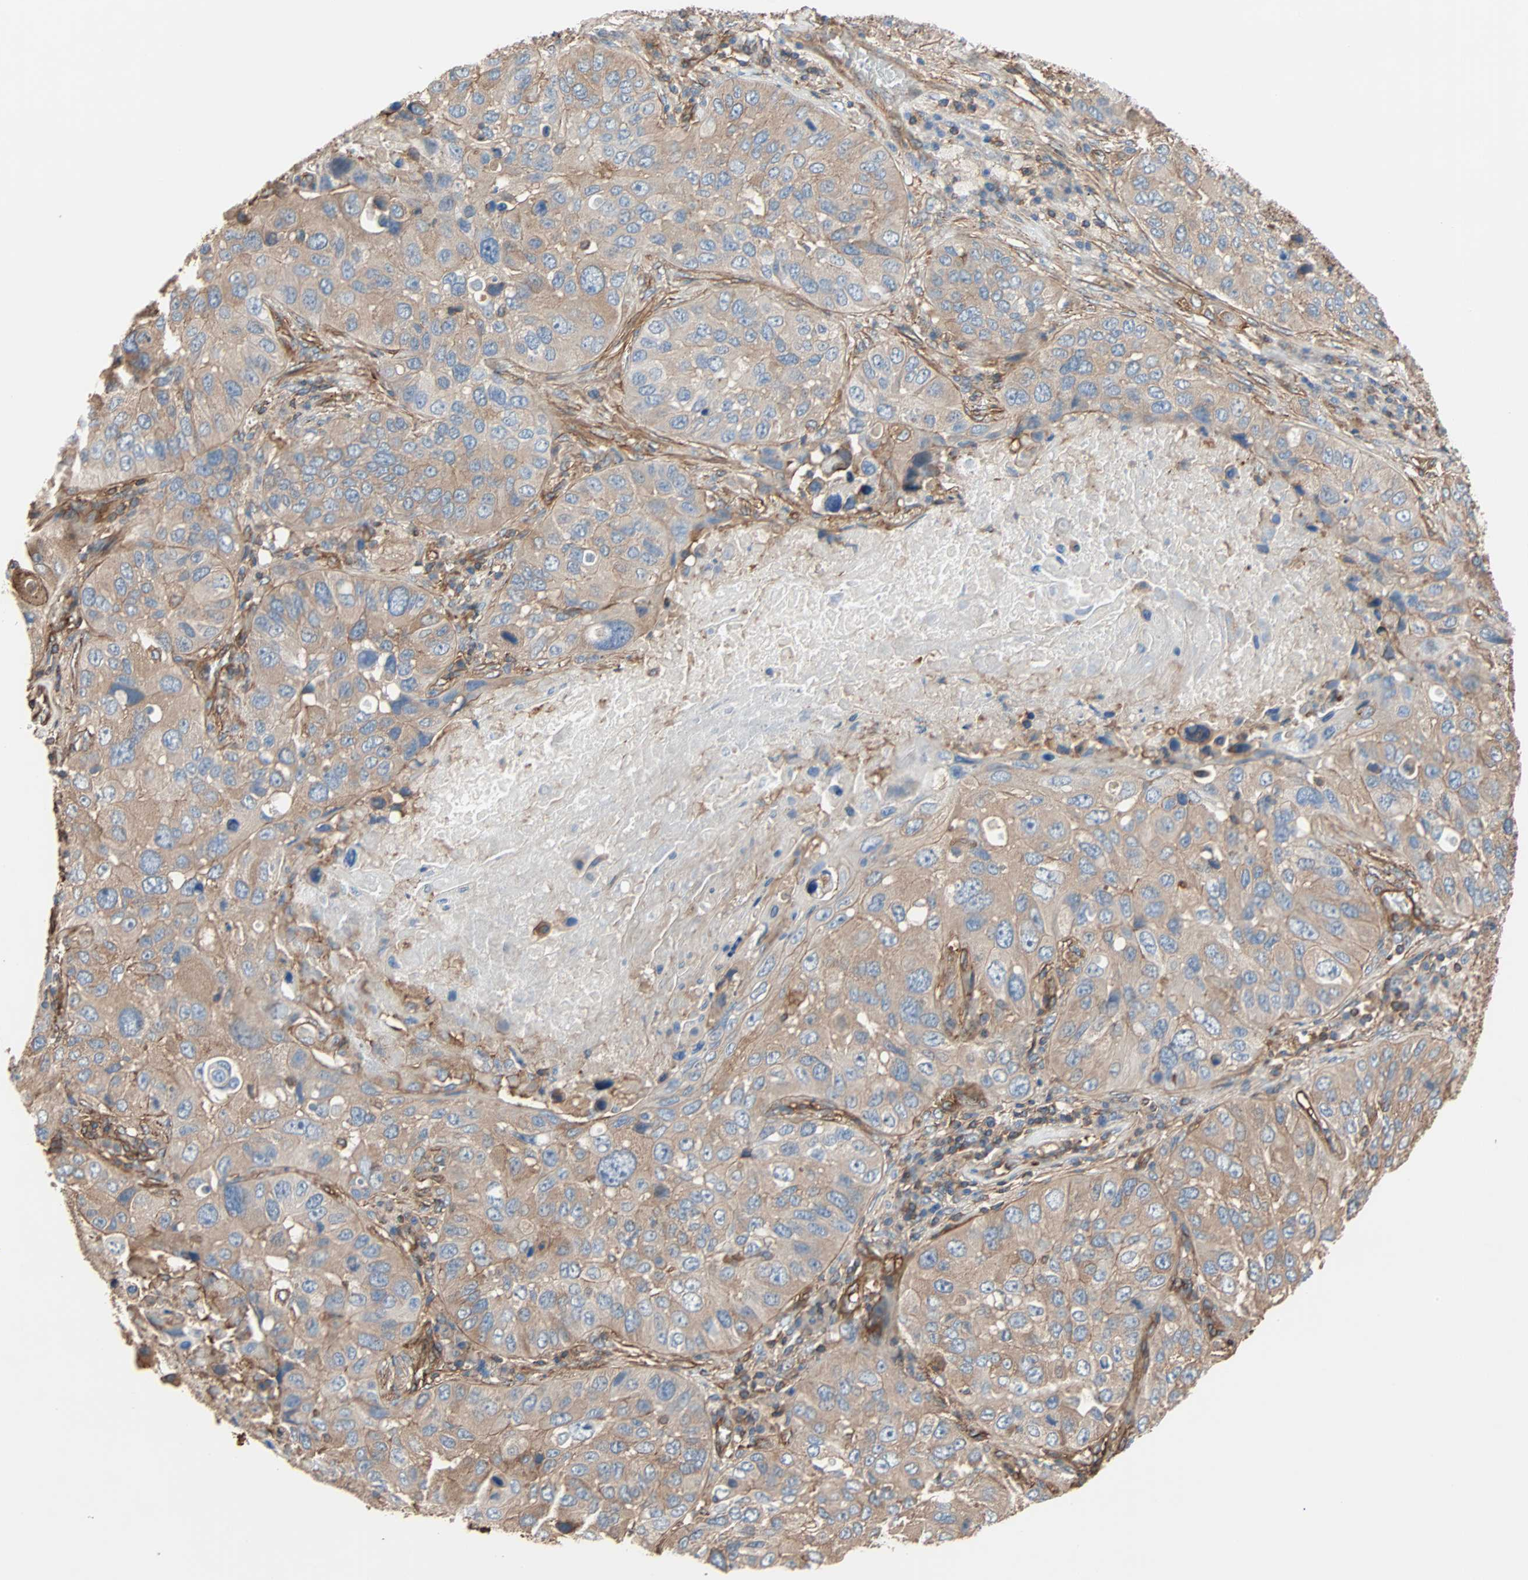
{"staining": {"intensity": "weak", "quantity": ">75%", "location": "cytoplasmic/membranous"}, "tissue": "lung cancer", "cell_type": "Tumor cells", "image_type": "cancer", "snomed": [{"axis": "morphology", "description": "Squamous cell carcinoma, NOS"}, {"axis": "topography", "description": "Lung"}], "caption": "Immunohistochemical staining of human lung cancer (squamous cell carcinoma) exhibits low levels of weak cytoplasmic/membranous expression in about >75% of tumor cells.", "gene": "GALNT10", "patient": {"sex": "male", "age": 57}}